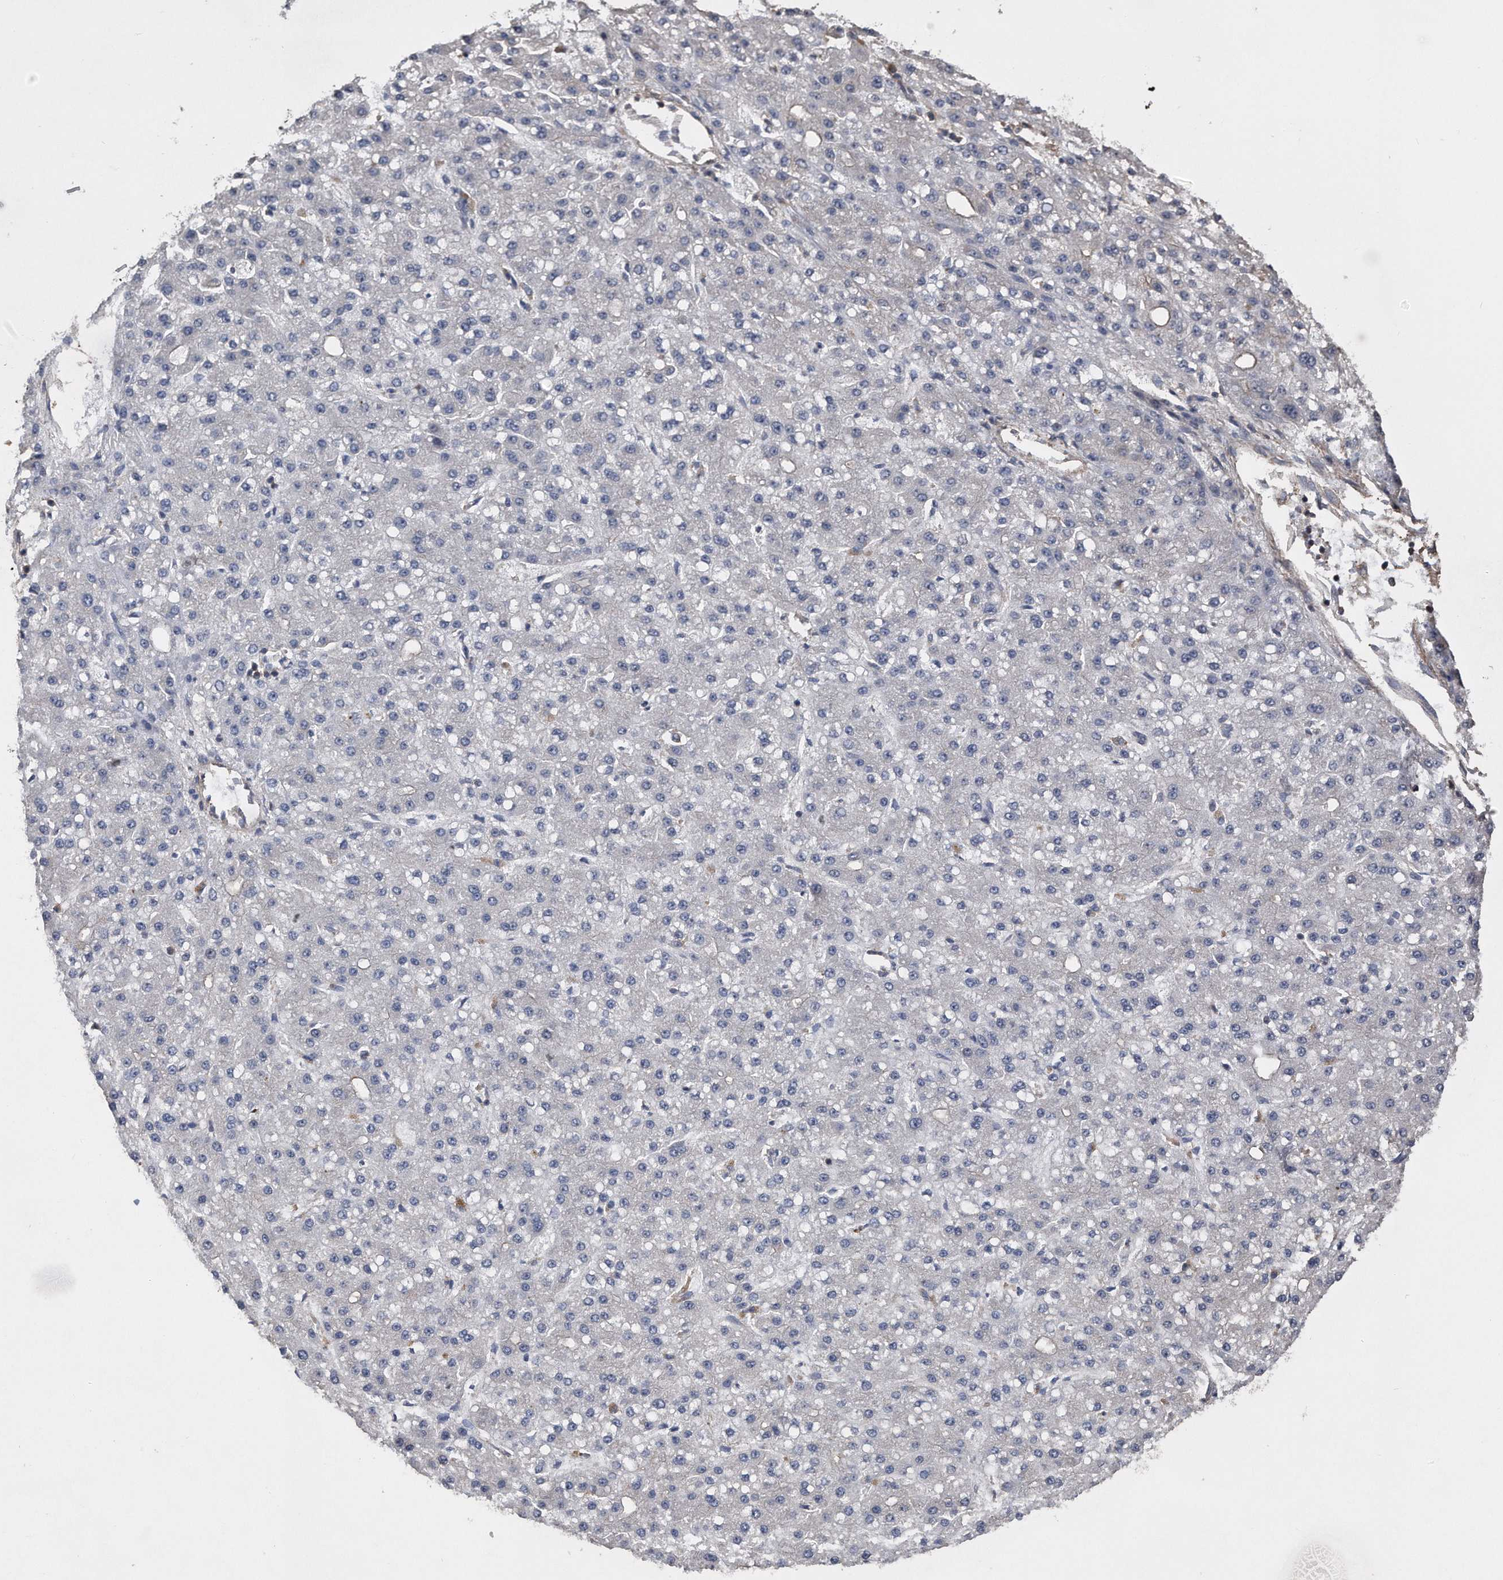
{"staining": {"intensity": "negative", "quantity": "none", "location": "none"}, "tissue": "liver cancer", "cell_type": "Tumor cells", "image_type": "cancer", "snomed": [{"axis": "morphology", "description": "Carcinoma, Hepatocellular, NOS"}, {"axis": "topography", "description": "Liver"}], "caption": "IHC image of hepatocellular carcinoma (liver) stained for a protein (brown), which demonstrates no expression in tumor cells.", "gene": "KCND3", "patient": {"sex": "male", "age": 67}}